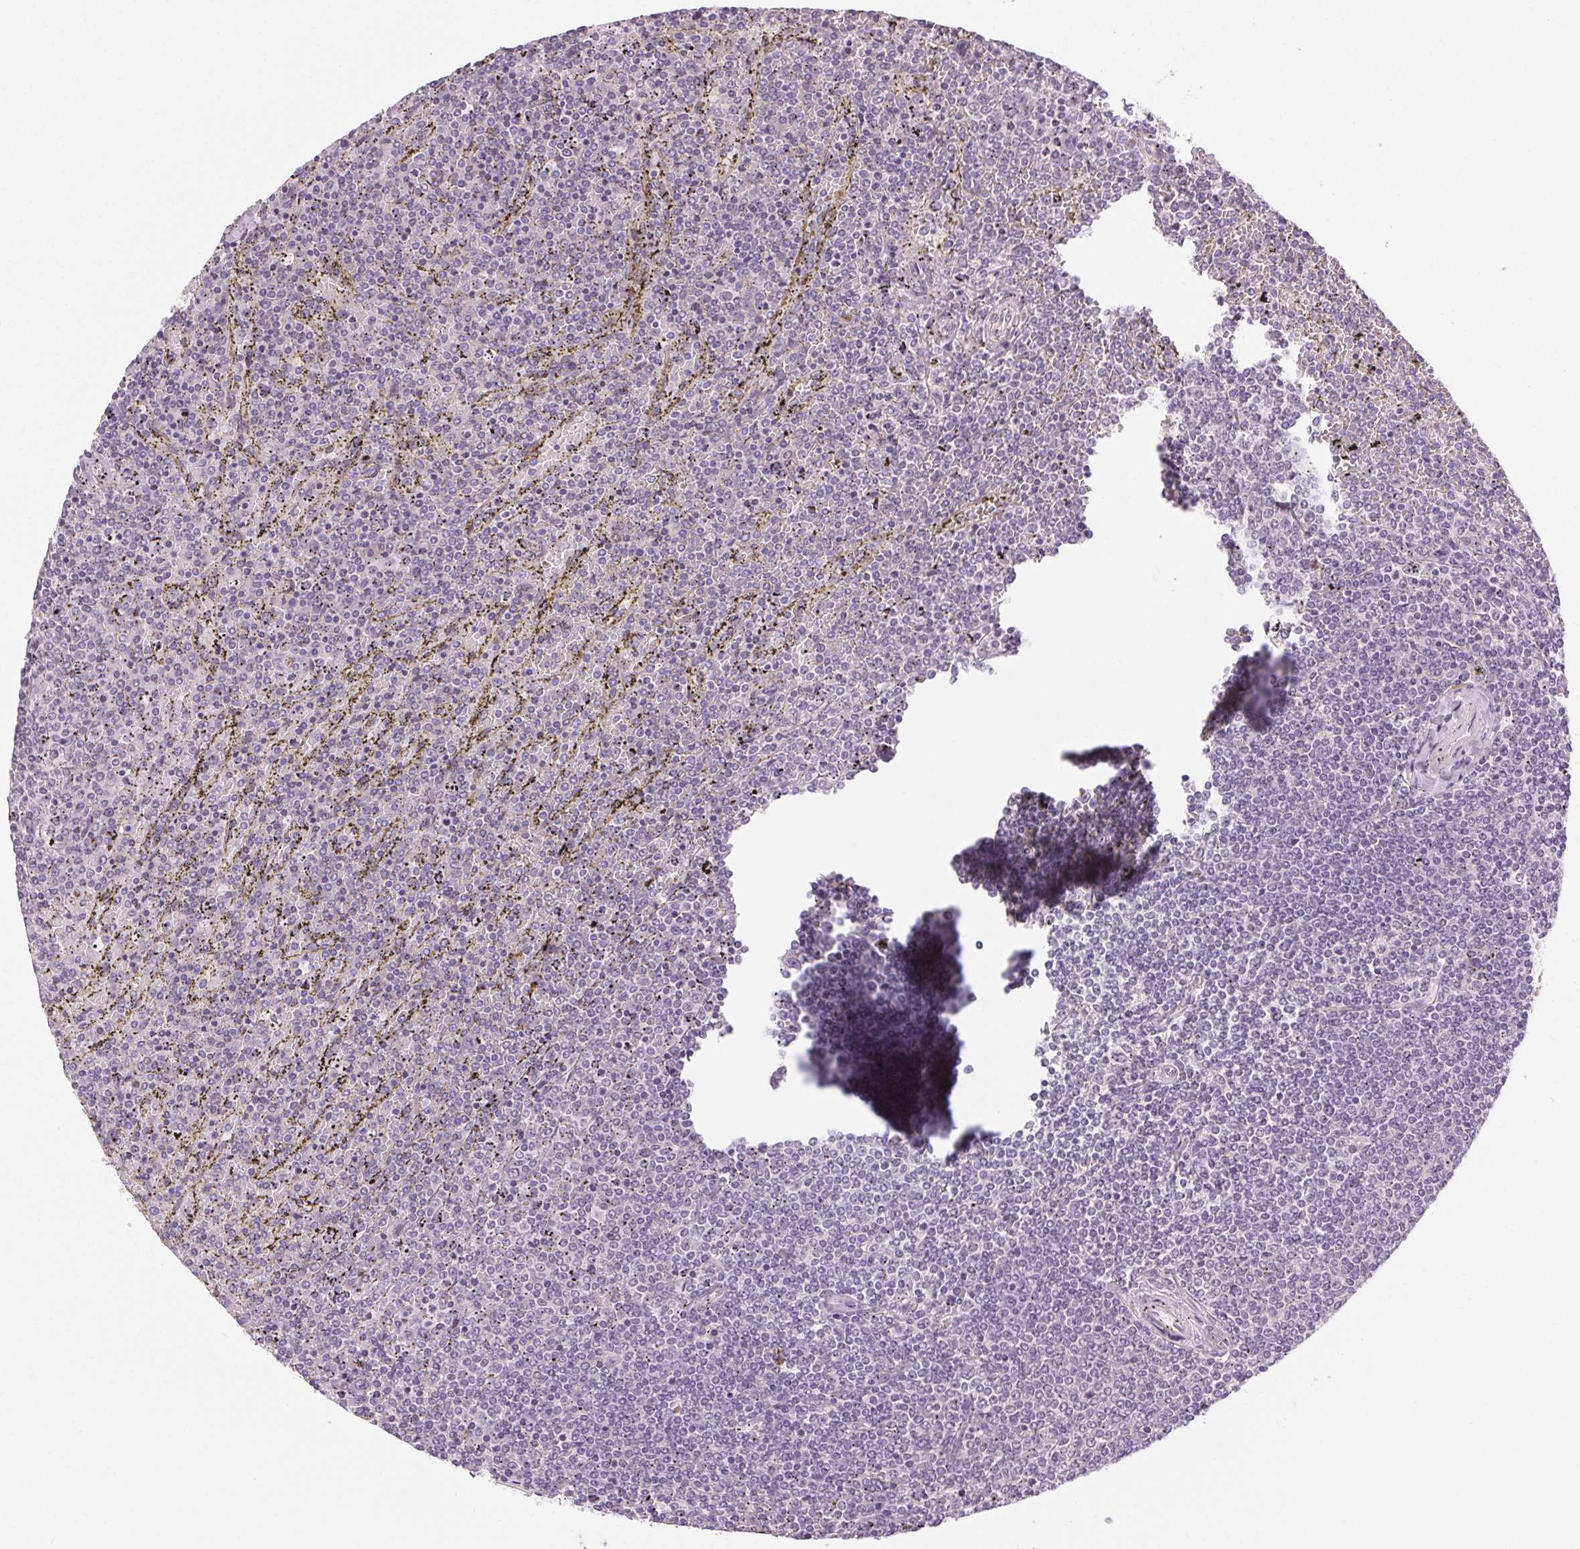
{"staining": {"intensity": "negative", "quantity": "none", "location": "none"}, "tissue": "lymphoma", "cell_type": "Tumor cells", "image_type": "cancer", "snomed": [{"axis": "morphology", "description": "Malignant lymphoma, non-Hodgkin's type, Low grade"}, {"axis": "topography", "description": "Spleen"}], "caption": "The histopathology image demonstrates no staining of tumor cells in lymphoma. (IHC, brightfield microscopy, high magnification).", "gene": "FAM168A", "patient": {"sex": "female", "age": 77}}